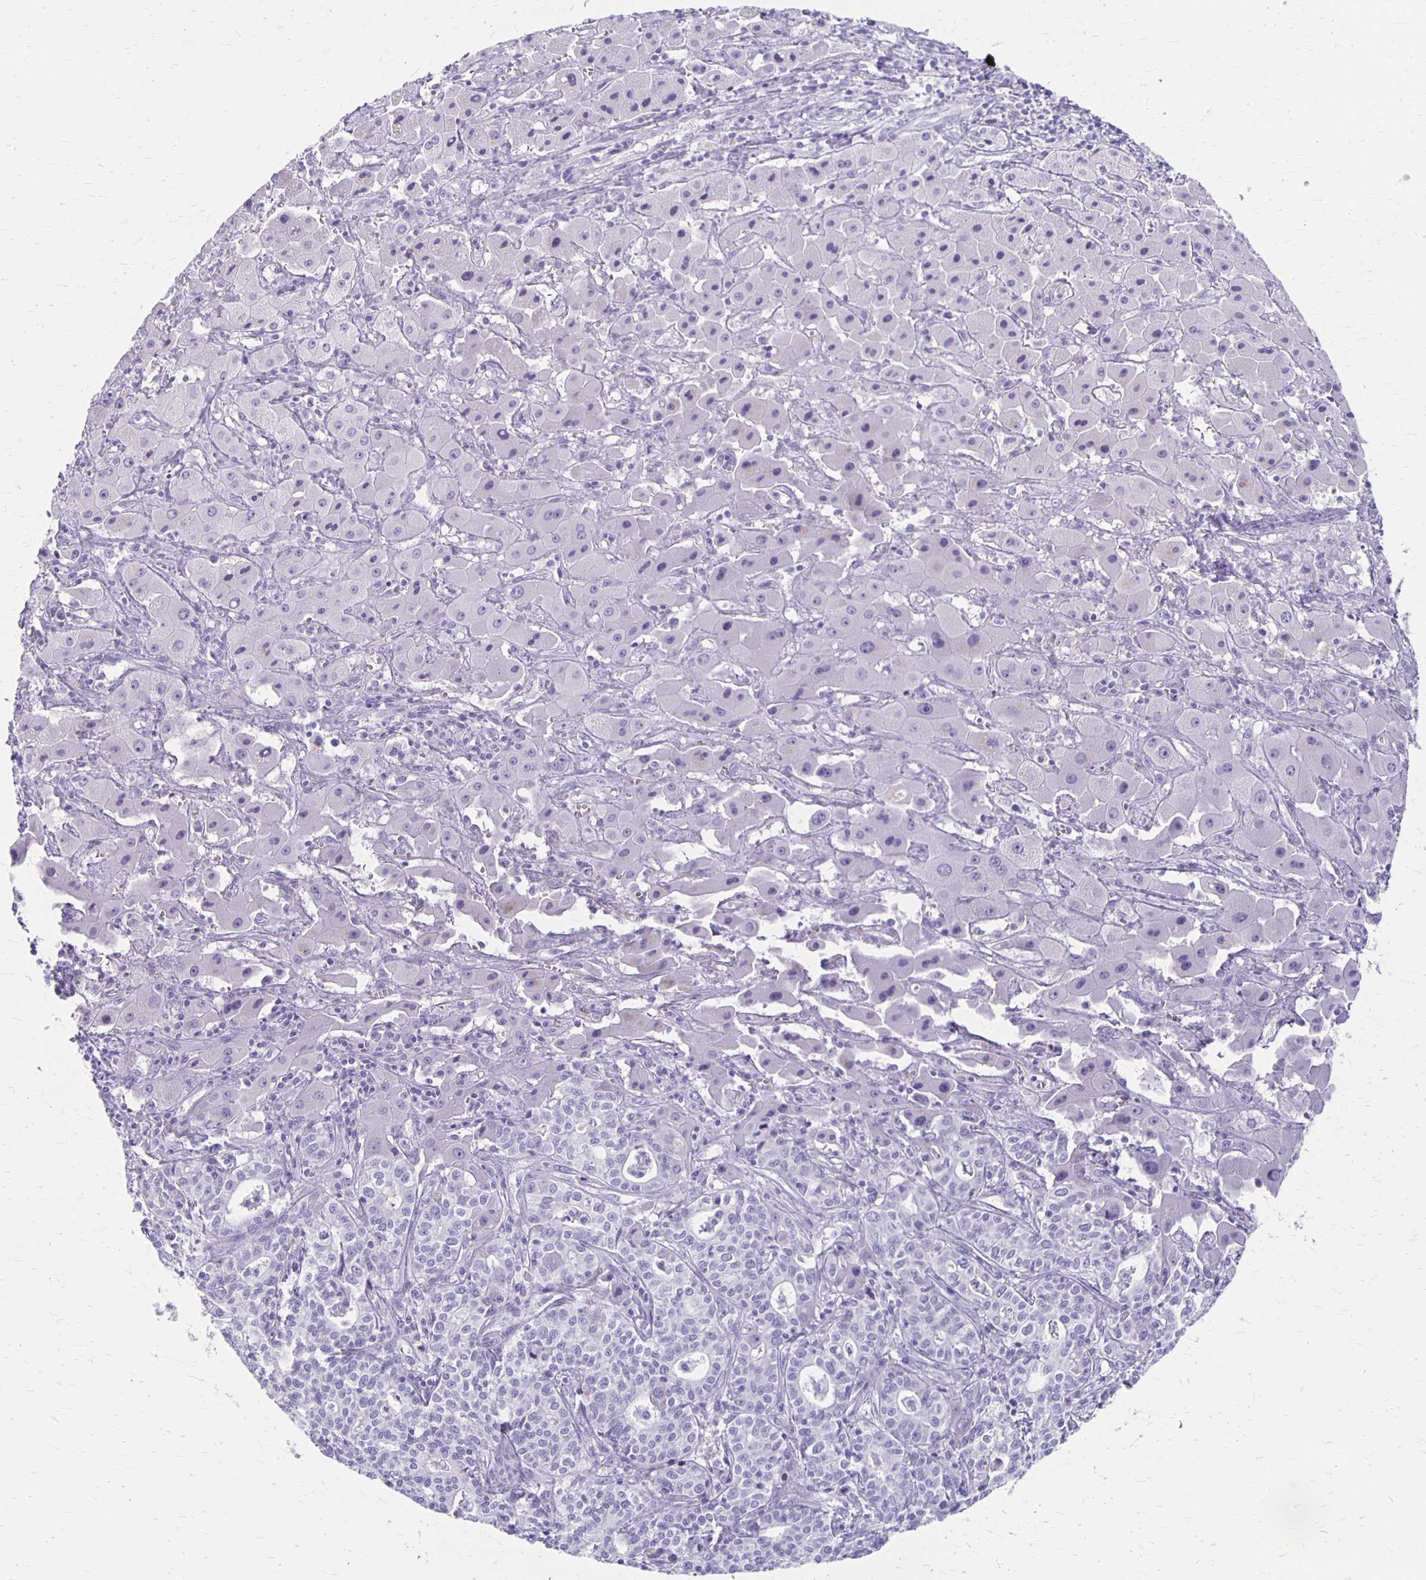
{"staining": {"intensity": "negative", "quantity": "none", "location": "none"}, "tissue": "liver cancer", "cell_type": "Tumor cells", "image_type": "cancer", "snomed": [{"axis": "morphology", "description": "Cholangiocarcinoma"}, {"axis": "topography", "description": "Liver"}], "caption": "A high-resolution histopathology image shows immunohistochemistry (IHC) staining of liver cholangiocarcinoma, which exhibits no significant expression in tumor cells. Brightfield microscopy of immunohistochemistry stained with DAB (brown) and hematoxylin (blue), captured at high magnification.", "gene": "MAGEC2", "patient": {"sex": "female", "age": 61}}